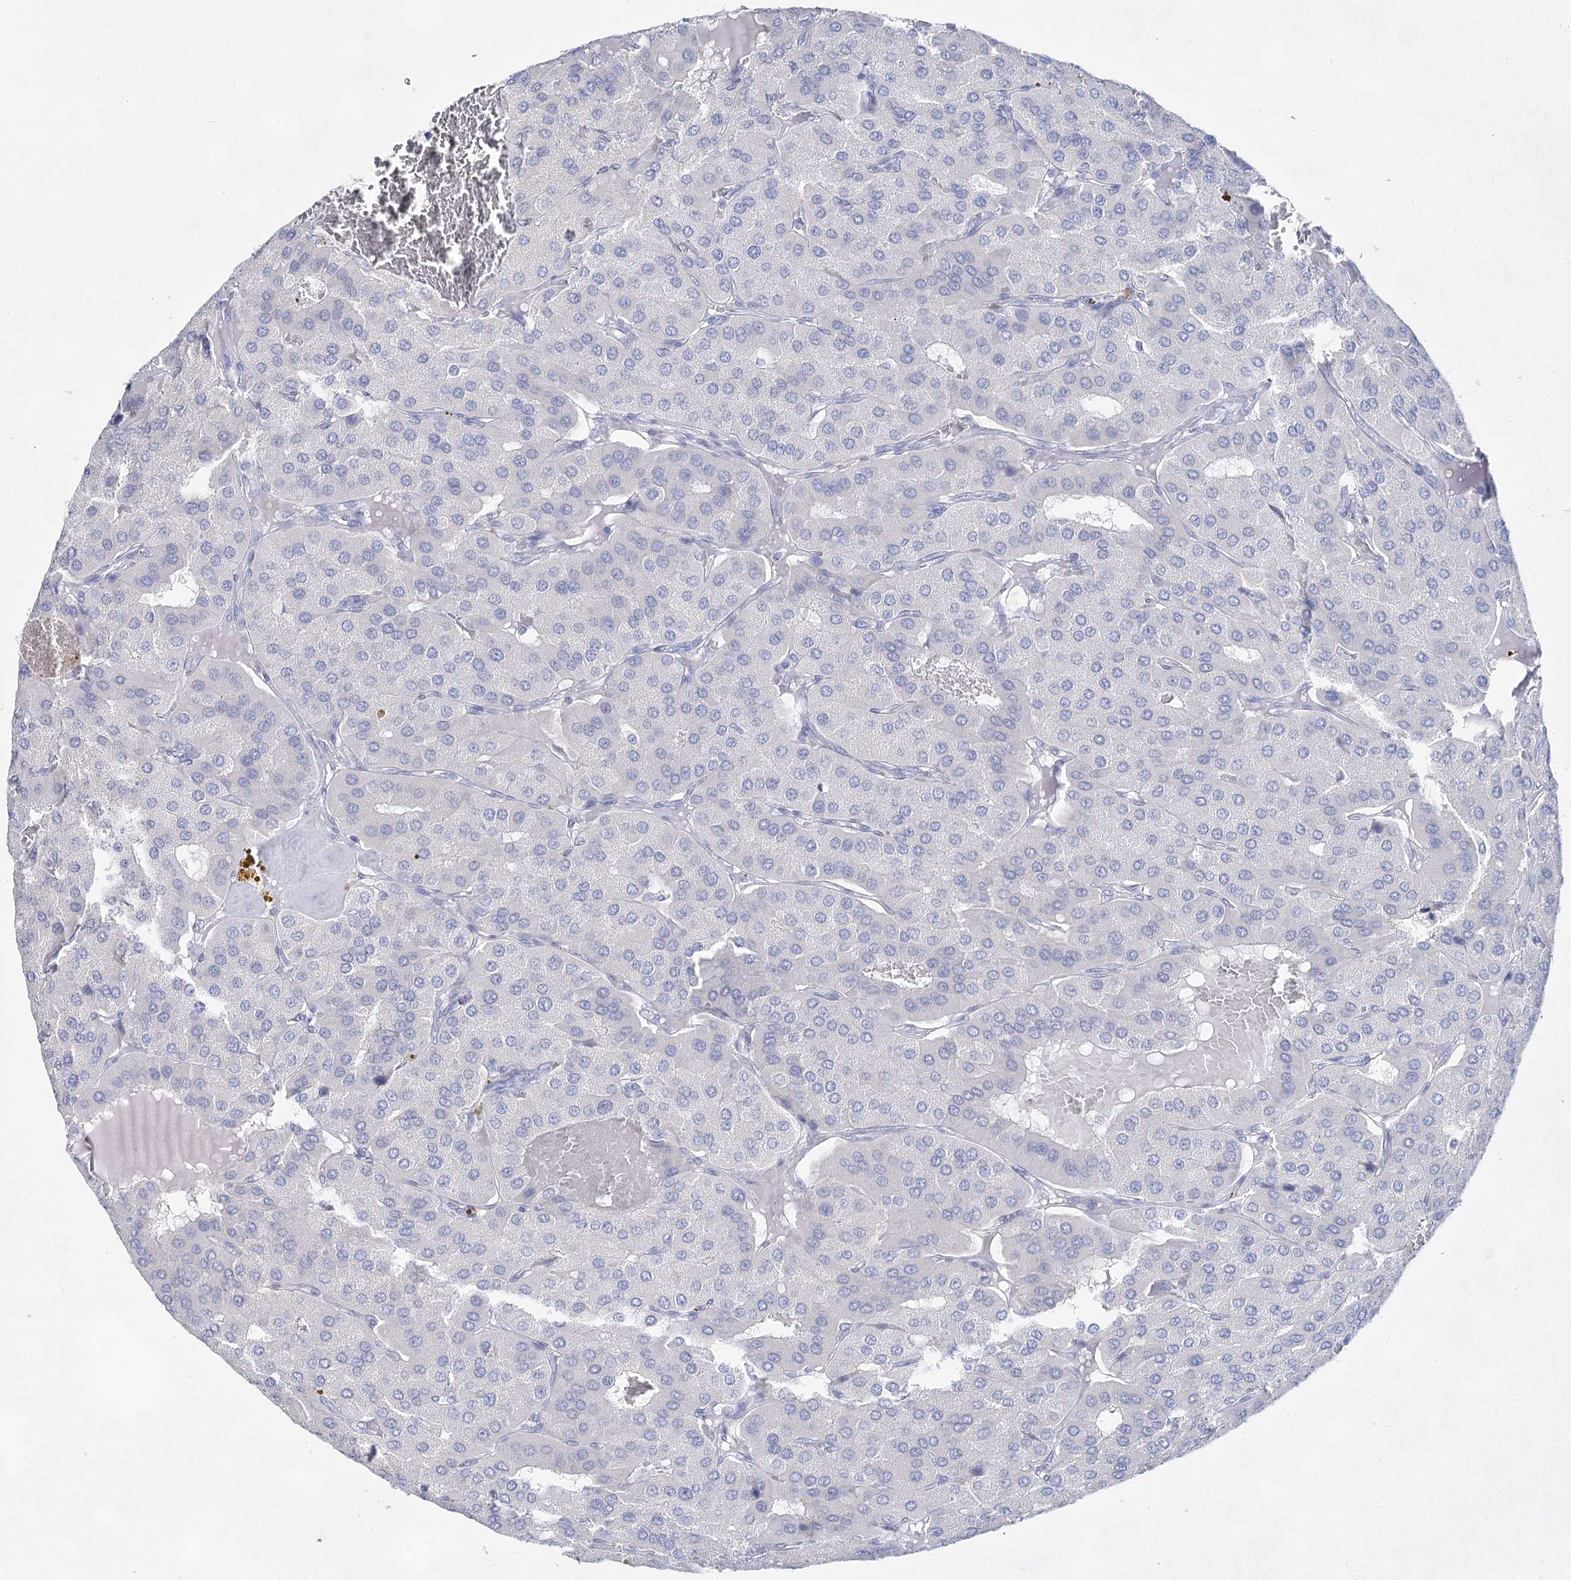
{"staining": {"intensity": "negative", "quantity": "none", "location": "none"}, "tissue": "parathyroid gland", "cell_type": "Glandular cells", "image_type": "normal", "snomed": [{"axis": "morphology", "description": "Normal tissue, NOS"}, {"axis": "morphology", "description": "Adenoma, NOS"}, {"axis": "topography", "description": "Parathyroid gland"}], "caption": "Parathyroid gland stained for a protein using IHC demonstrates no staining glandular cells.", "gene": "SLC17A2", "patient": {"sex": "female", "age": 86}}